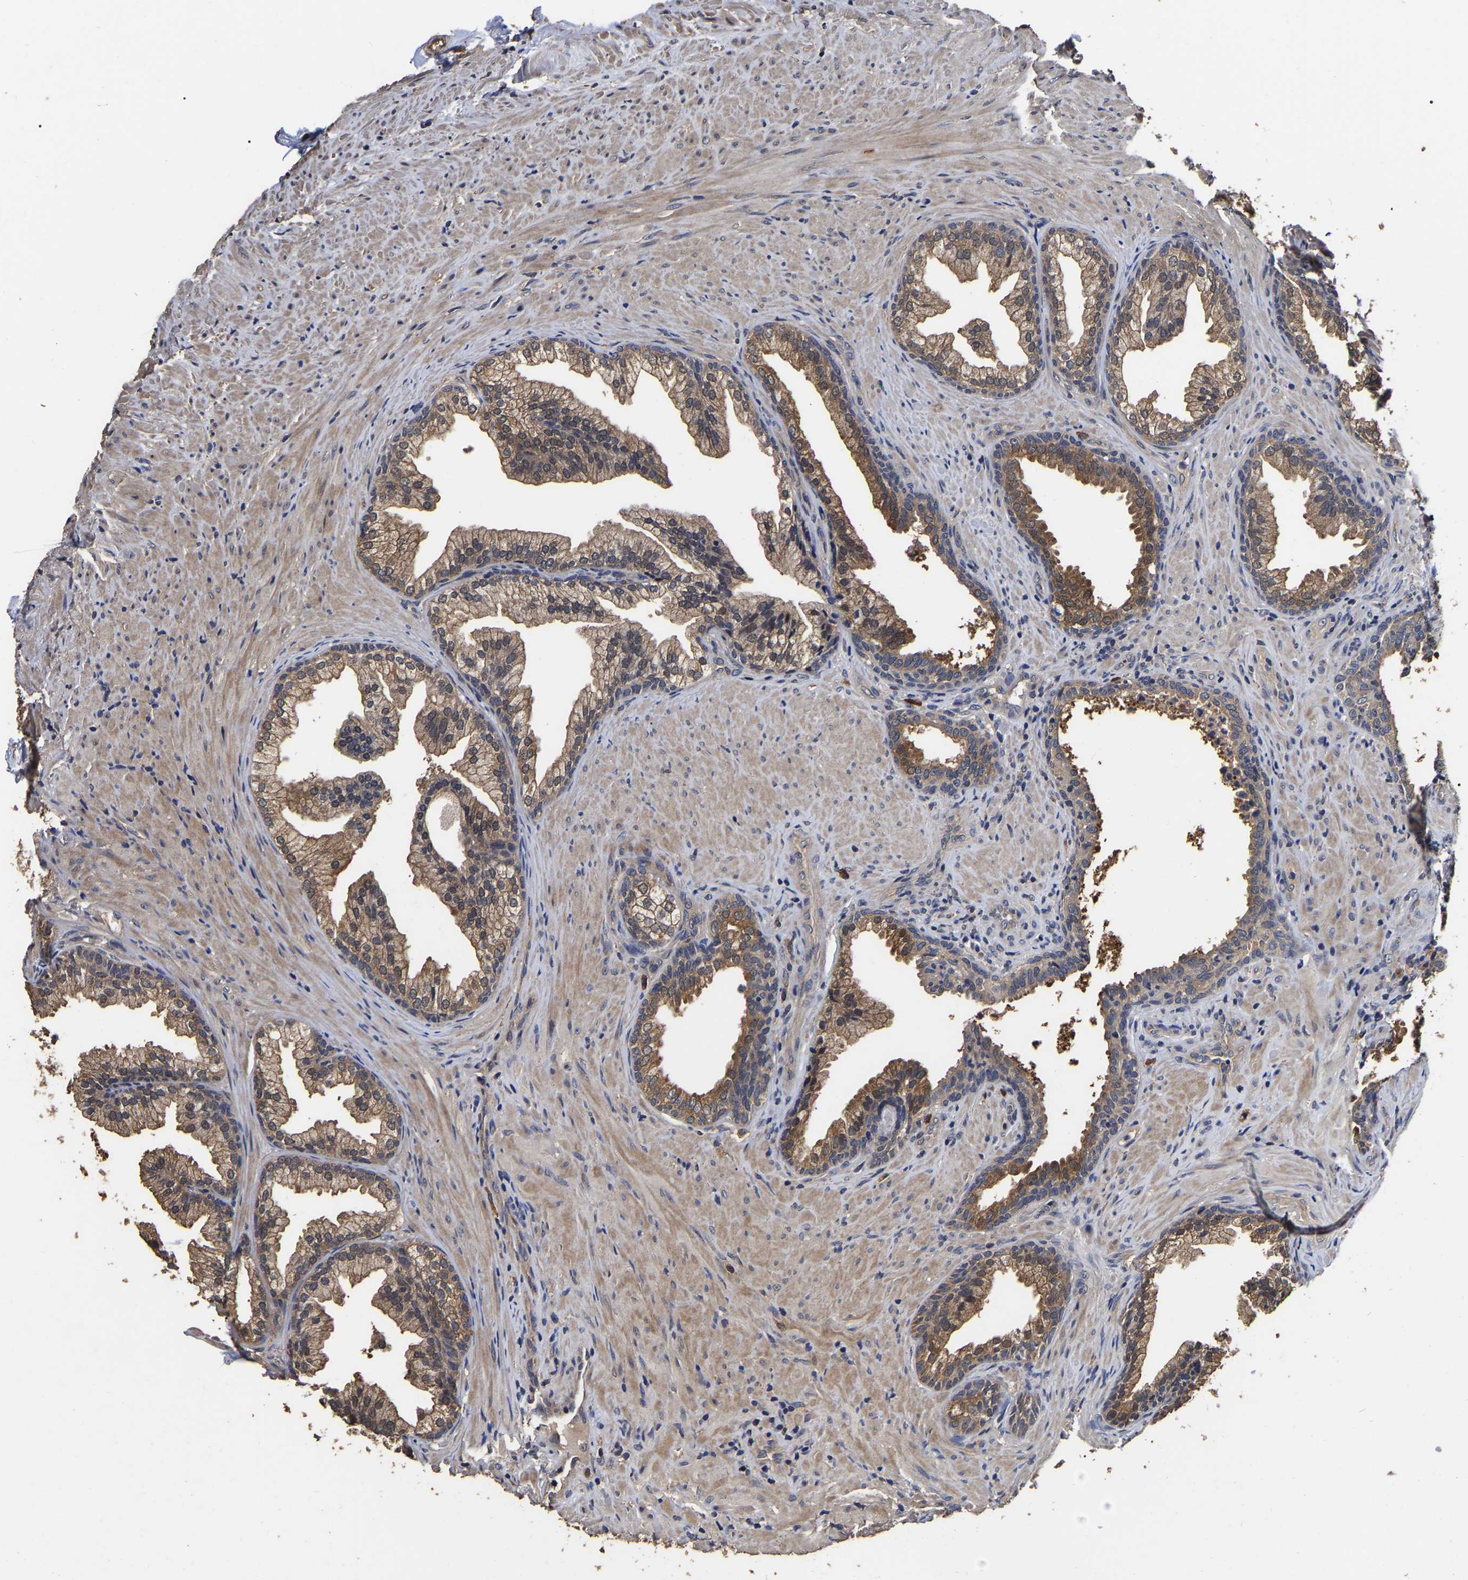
{"staining": {"intensity": "moderate", "quantity": ">75%", "location": "cytoplasmic/membranous"}, "tissue": "prostate", "cell_type": "Glandular cells", "image_type": "normal", "snomed": [{"axis": "morphology", "description": "Normal tissue, NOS"}, {"axis": "topography", "description": "Prostate"}], "caption": "This histopathology image shows normal prostate stained with IHC to label a protein in brown. The cytoplasmic/membranous of glandular cells show moderate positivity for the protein. Nuclei are counter-stained blue.", "gene": "STK32C", "patient": {"sex": "male", "age": 76}}